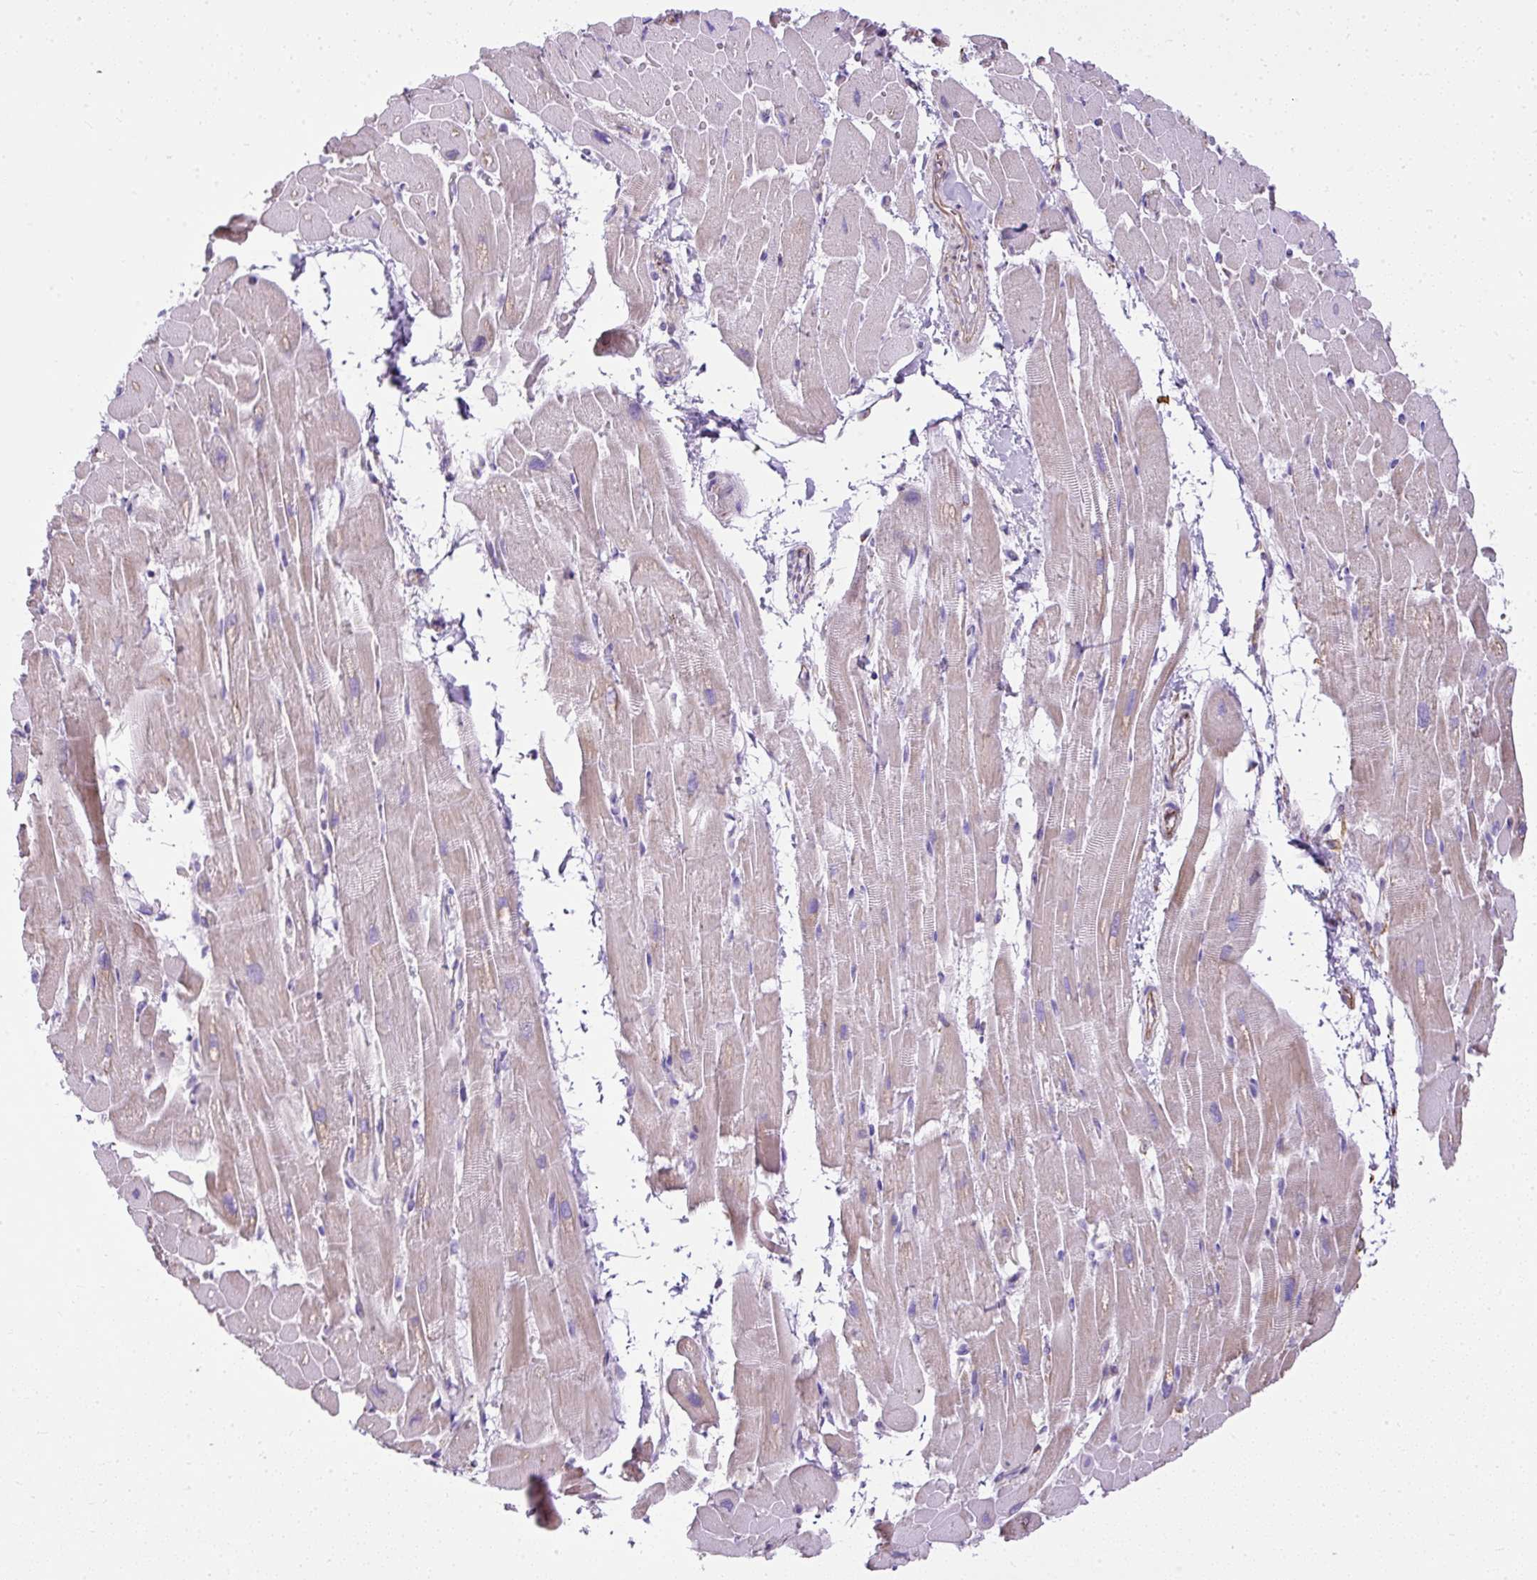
{"staining": {"intensity": "weak", "quantity": "<25%", "location": "cytoplasmic/membranous"}, "tissue": "heart muscle", "cell_type": "Cardiomyocytes", "image_type": "normal", "snomed": [{"axis": "morphology", "description": "Normal tissue, NOS"}, {"axis": "topography", "description": "Heart"}], "caption": "The image shows no staining of cardiomyocytes in benign heart muscle.", "gene": "PLS1", "patient": {"sex": "male", "age": 37}}